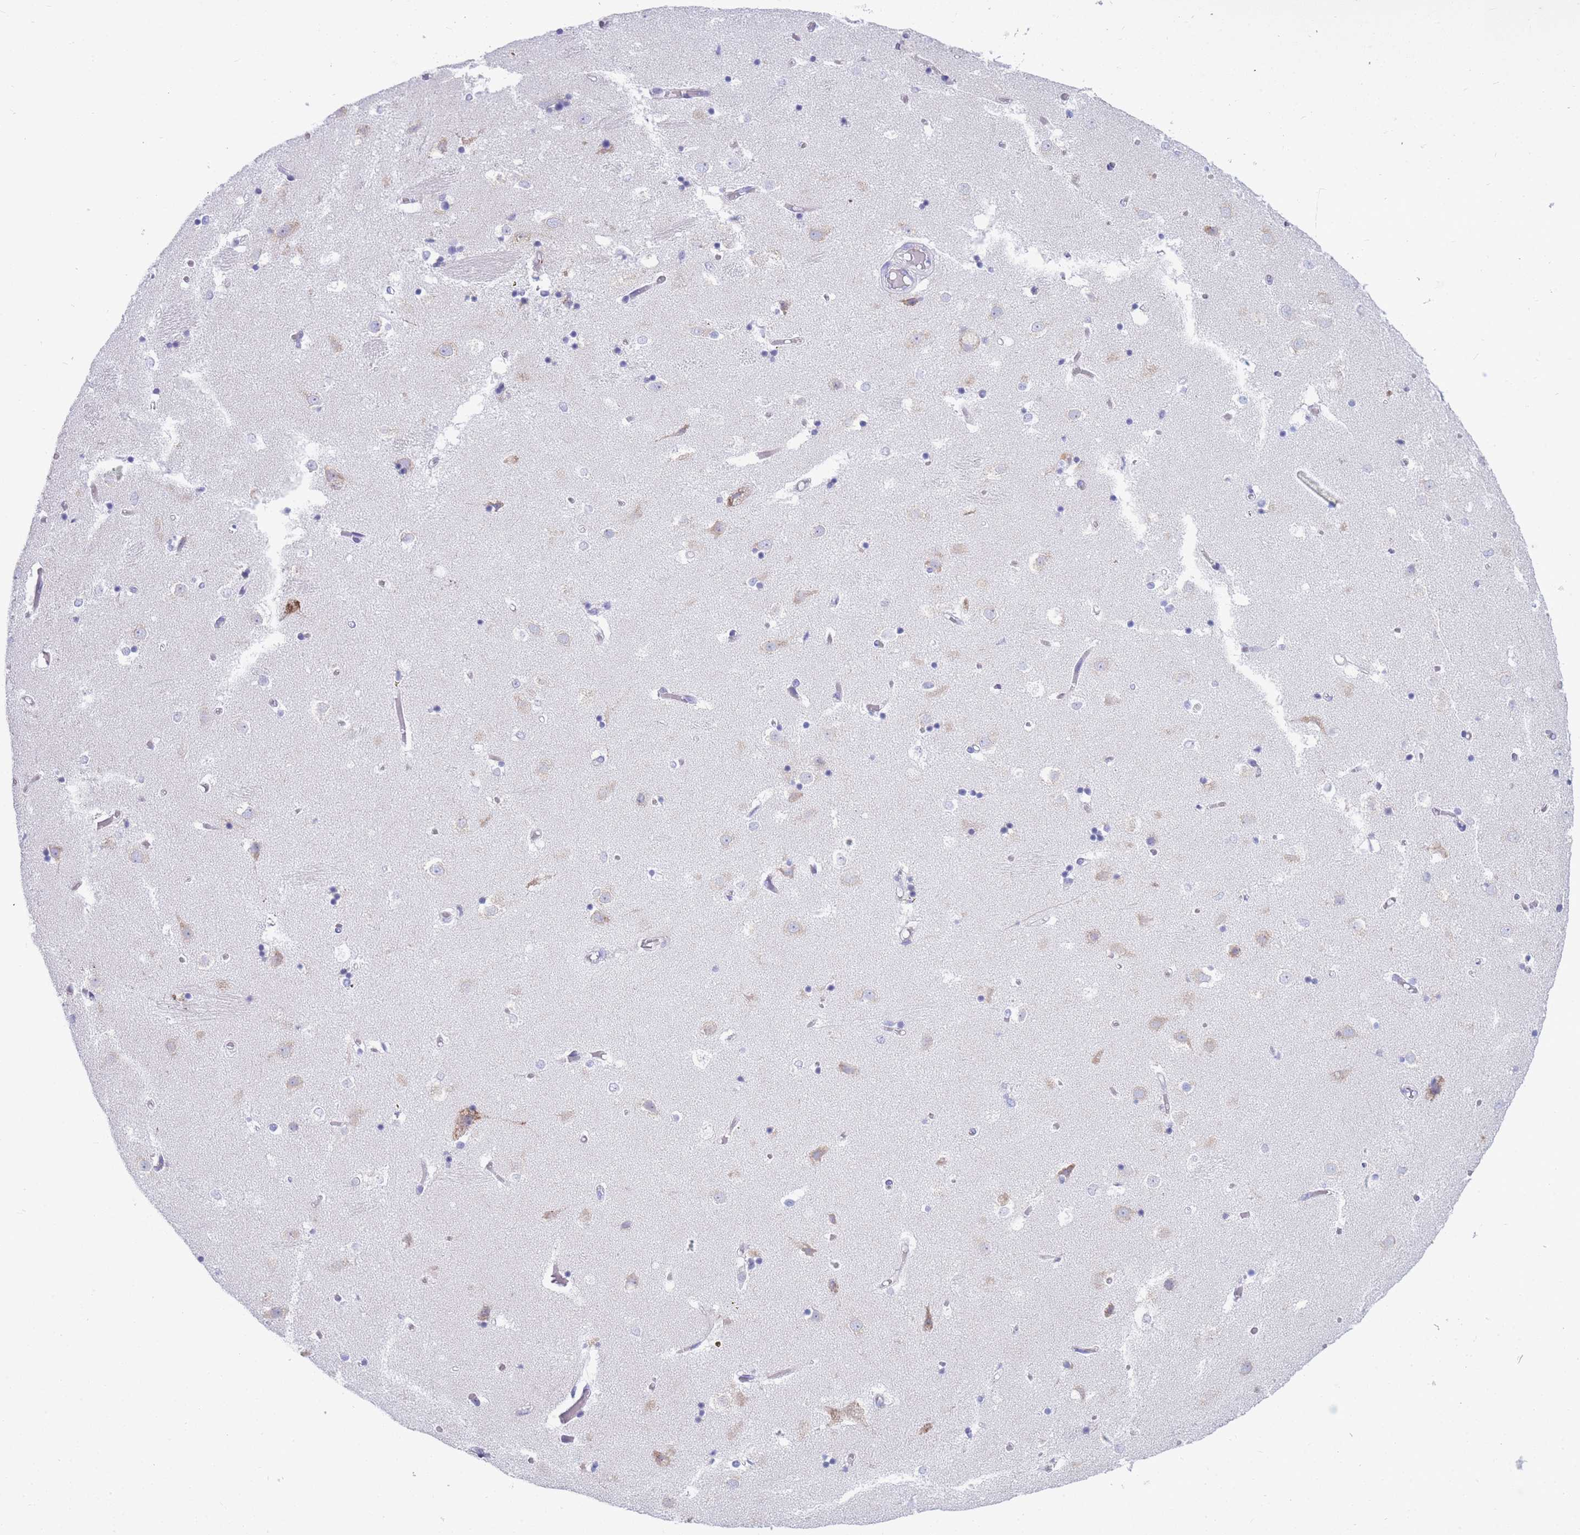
{"staining": {"intensity": "negative", "quantity": "none", "location": "none"}, "tissue": "caudate", "cell_type": "Glial cells", "image_type": "normal", "snomed": [{"axis": "morphology", "description": "Normal tissue, NOS"}, {"axis": "topography", "description": "Lateral ventricle wall"}], "caption": "A photomicrograph of caudate stained for a protein demonstrates no brown staining in glial cells. (DAB (3,3'-diaminobenzidine) IHC with hematoxylin counter stain).", "gene": "XKR8", "patient": {"sex": "female", "age": 52}}